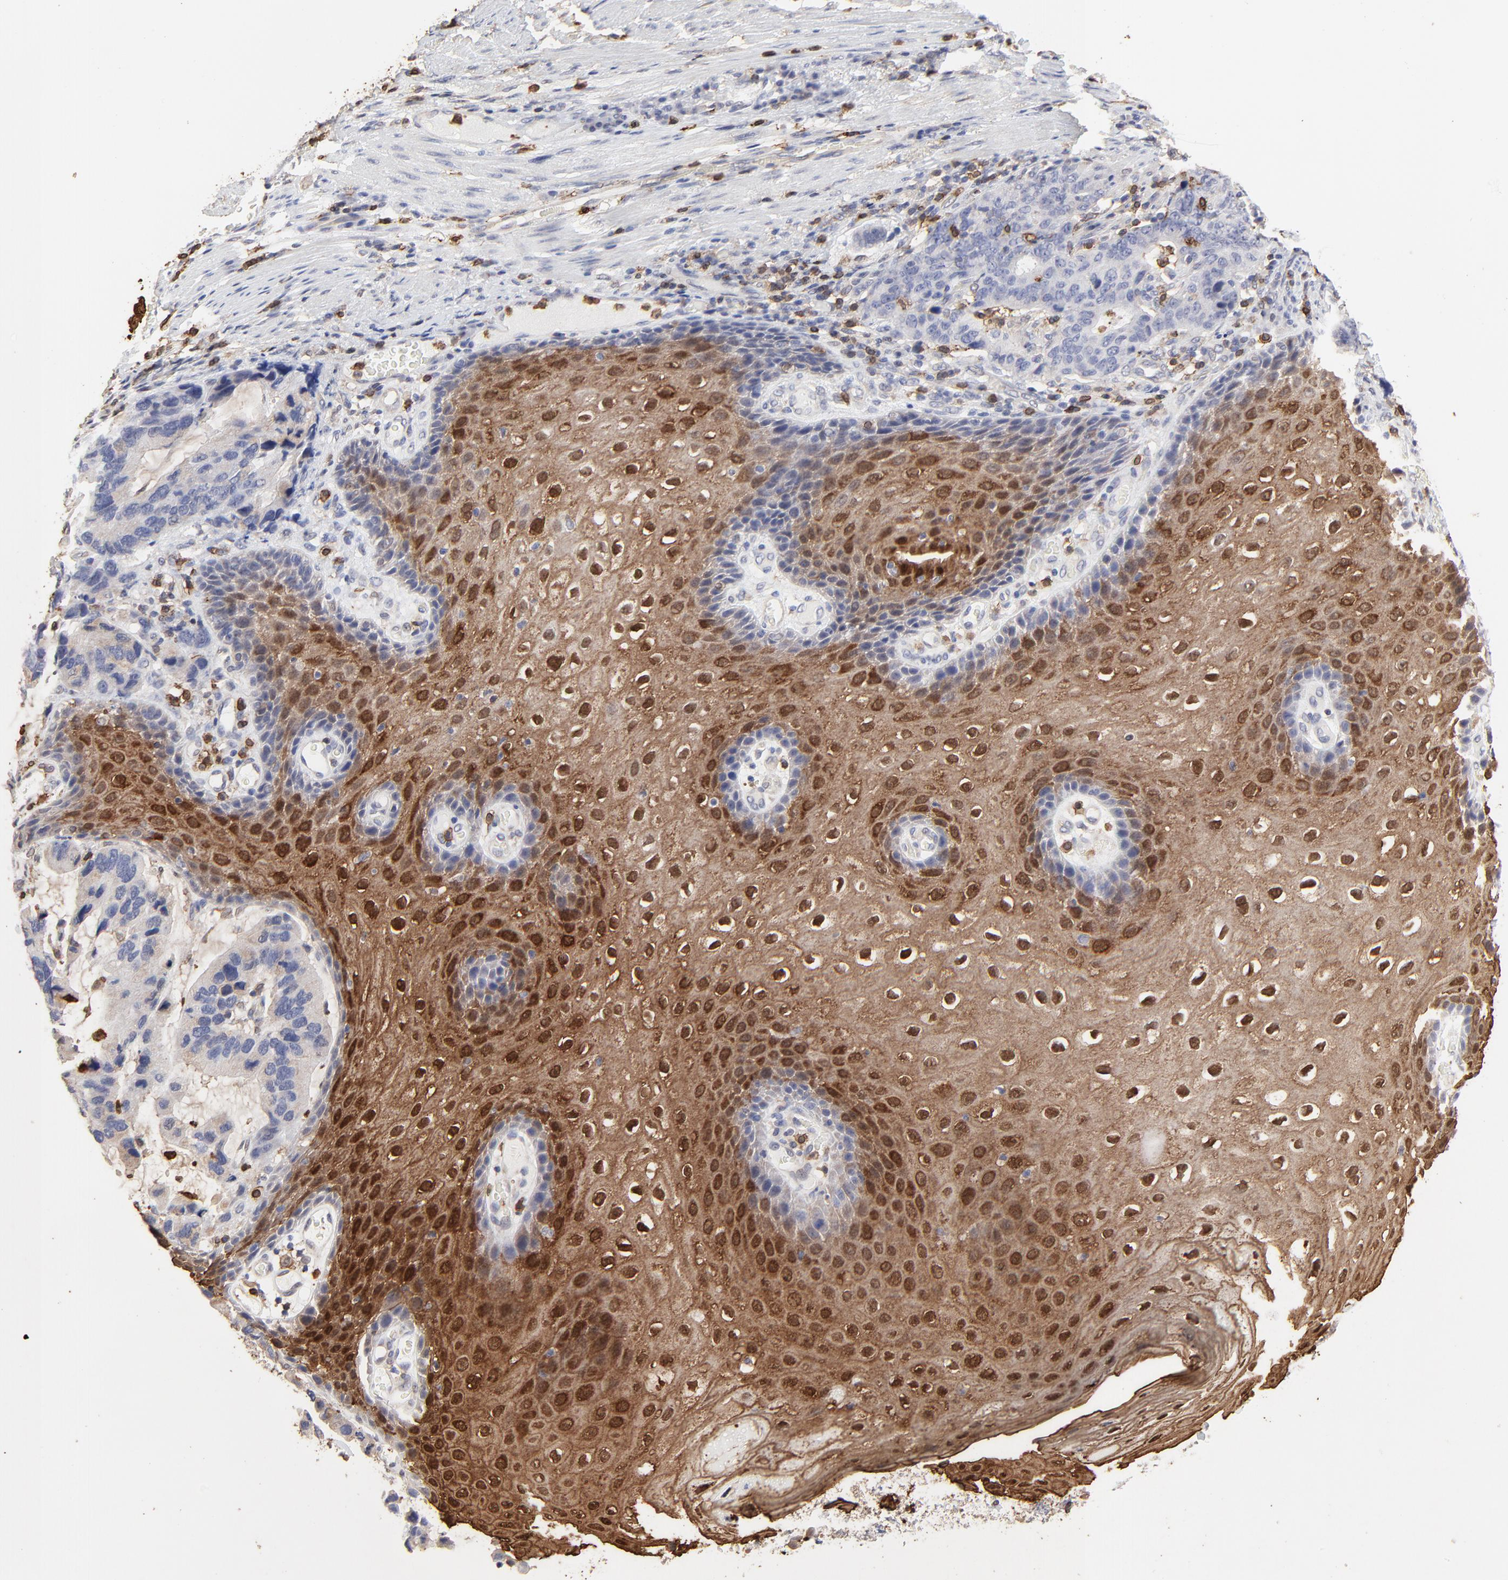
{"staining": {"intensity": "negative", "quantity": "none", "location": "none"}, "tissue": "stomach cancer", "cell_type": "Tumor cells", "image_type": "cancer", "snomed": [{"axis": "morphology", "description": "Adenocarcinoma, NOS"}, {"axis": "topography", "description": "Esophagus"}, {"axis": "topography", "description": "Stomach"}], "caption": "Human stomach cancer (adenocarcinoma) stained for a protein using IHC reveals no expression in tumor cells.", "gene": "SLC6A14", "patient": {"sex": "male", "age": 74}}